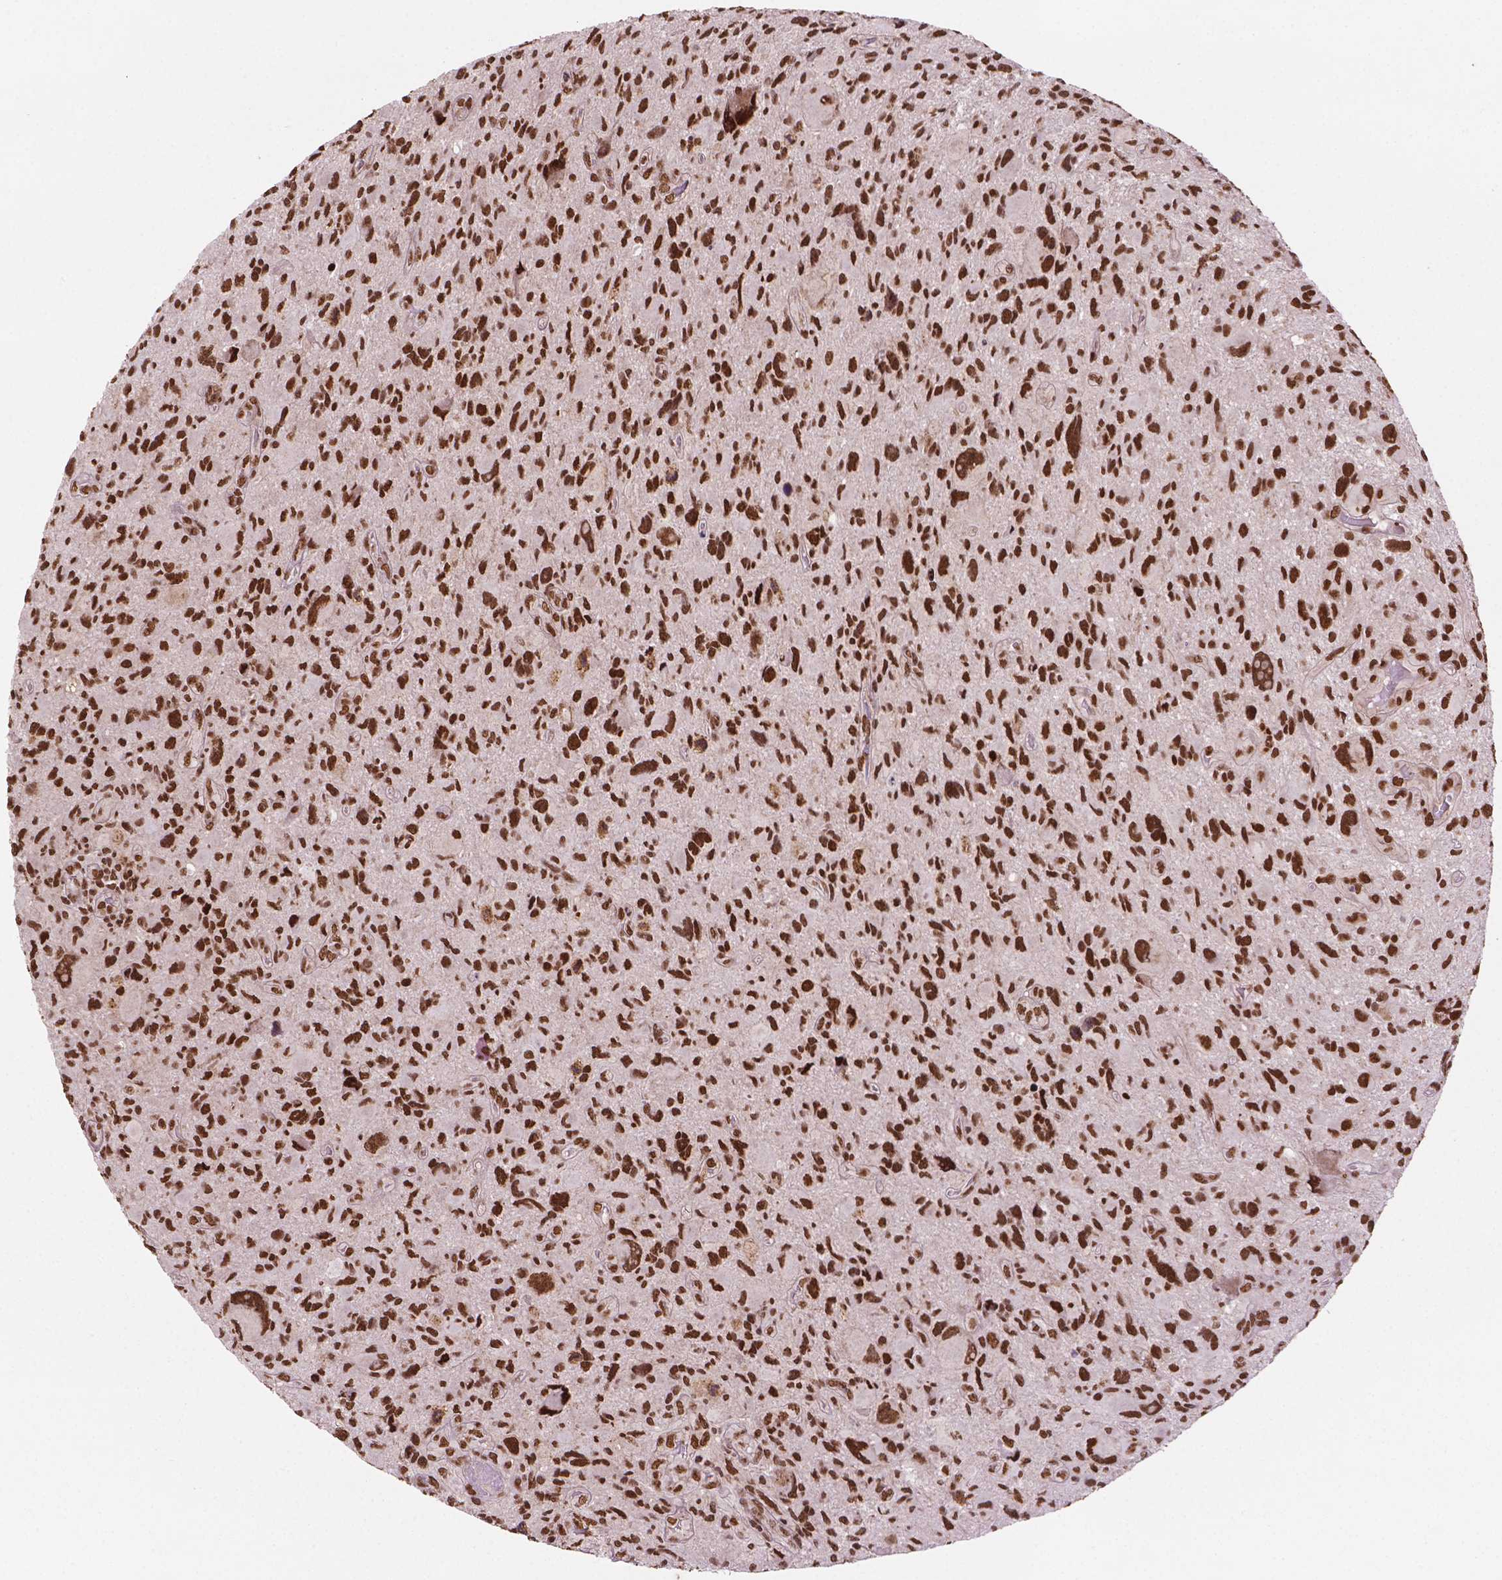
{"staining": {"intensity": "strong", "quantity": ">75%", "location": "nuclear"}, "tissue": "glioma", "cell_type": "Tumor cells", "image_type": "cancer", "snomed": [{"axis": "morphology", "description": "Glioma, malignant, NOS"}, {"axis": "morphology", "description": "Glioma, malignant, High grade"}, {"axis": "topography", "description": "Brain"}], "caption": "This is an image of immunohistochemistry staining of high-grade glioma (malignant), which shows strong staining in the nuclear of tumor cells.", "gene": "SIRT6", "patient": {"sex": "female", "age": 71}}